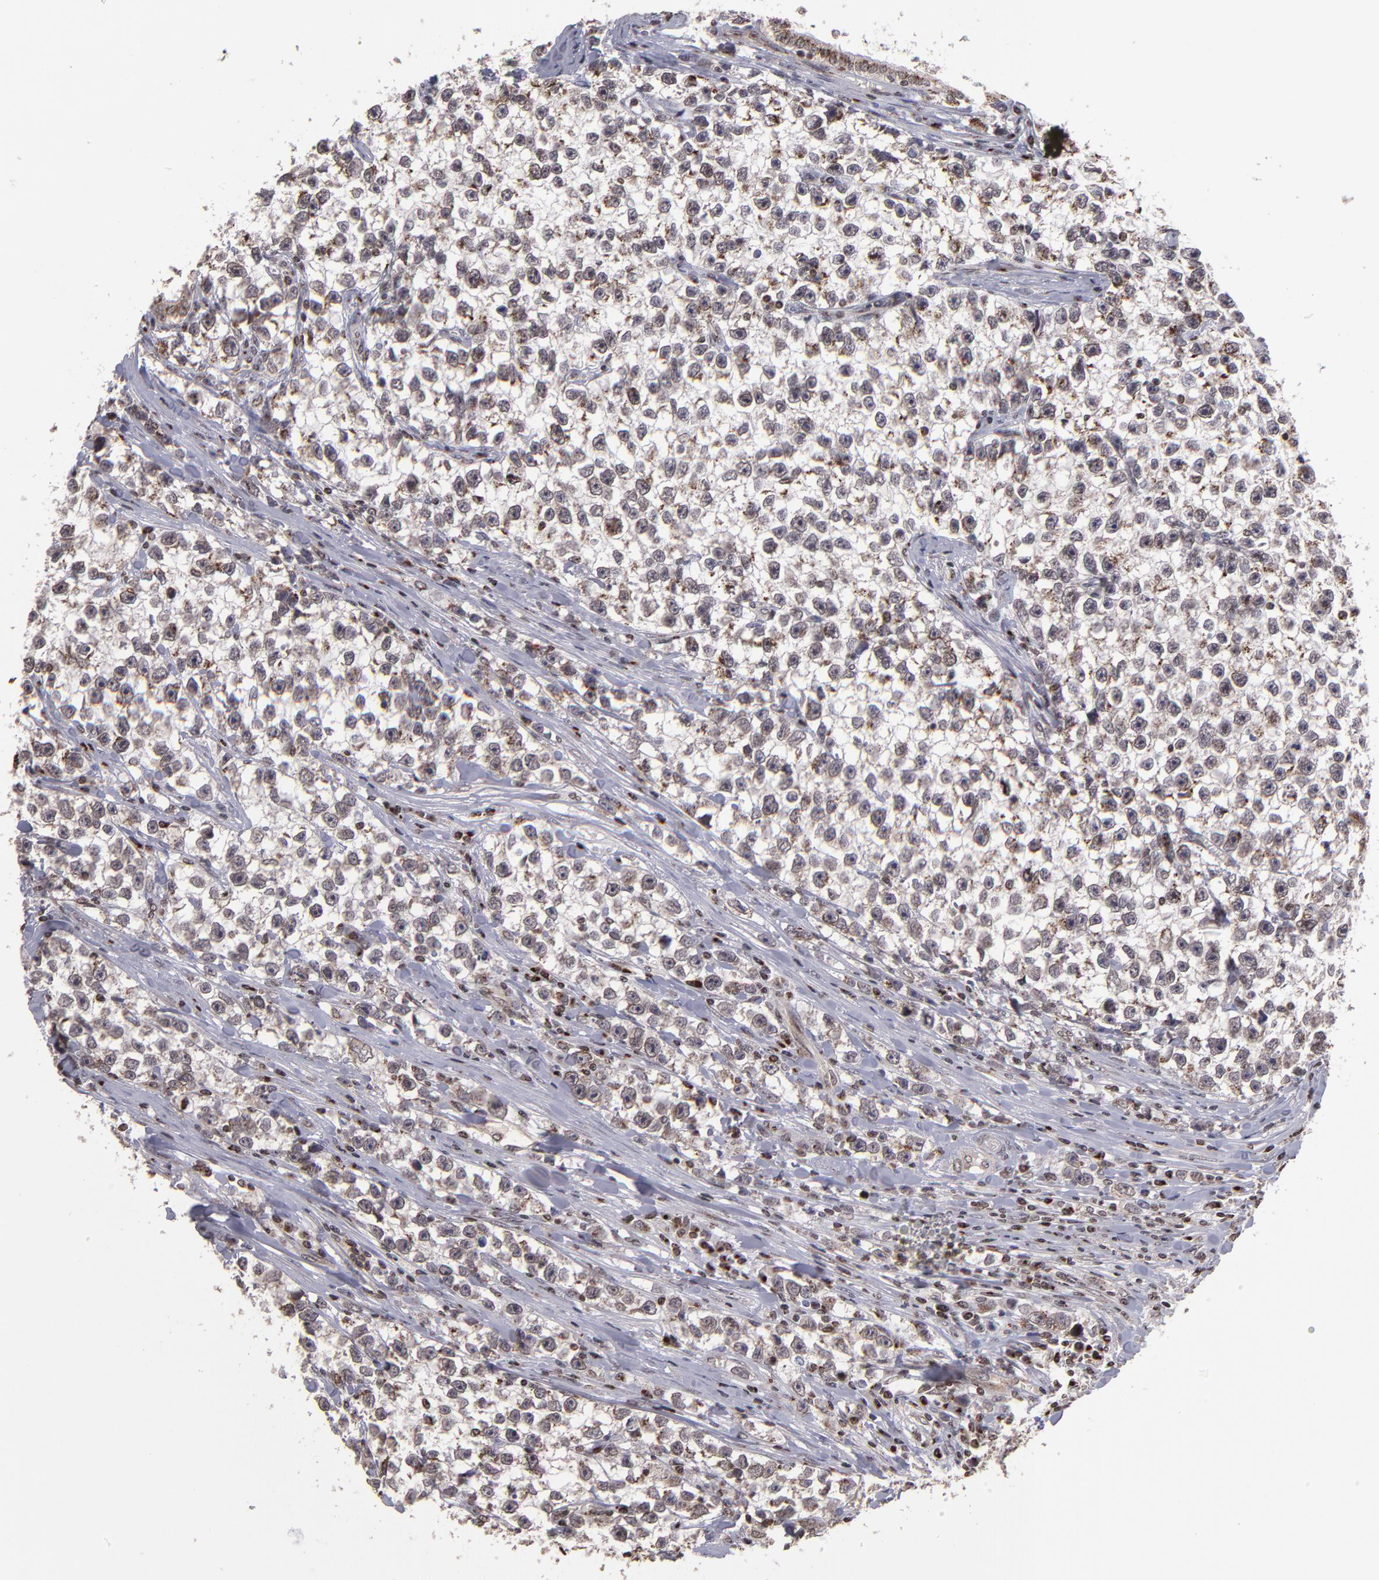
{"staining": {"intensity": "moderate", "quantity": ">75%", "location": "cytoplasmic/membranous,nuclear"}, "tissue": "testis cancer", "cell_type": "Tumor cells", "image_type": "cancer", "snomed": [{"axis": "morphology", "description": "Seminoma, NOS"}, {"axis": "morphology", "description": "Carcinoma, Embryonal, NOS"}, {"axis": "topography", "description": "Testis"}], "caption": "Moderate cytoplasmic/membranous and nuclear positivity for a protein is present in approximately >75% of tumor cells of testis cancer (embryonal carcinoma) using immunohistochemistry.", "gene": "CSDC2", "patient": {"sex": "male", "age": 30}}